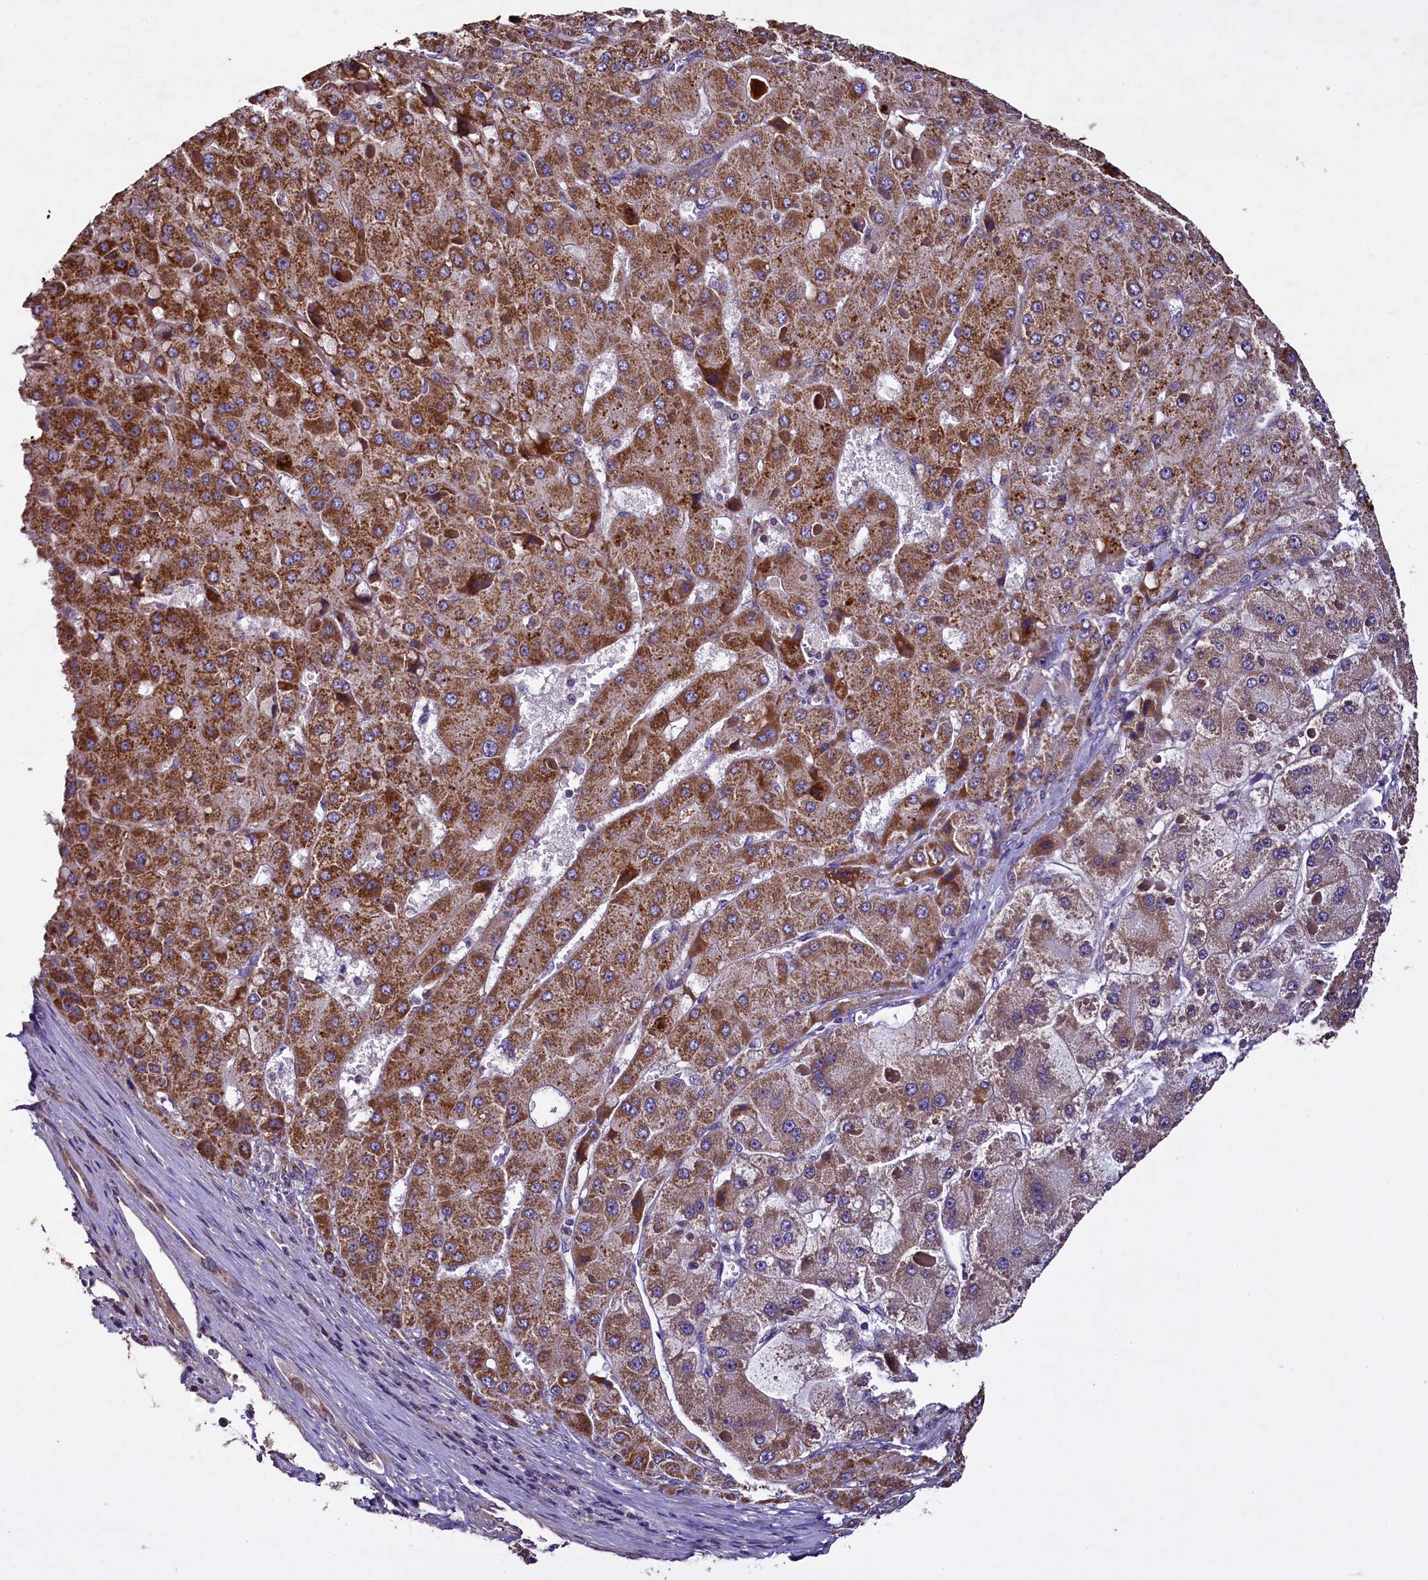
{"staining": {"intensity": "strong", "quantity": "25%-75%", "location": "cytoplasmic/membranous"}, "tissue": "liver cancer", "cell_type": "Tumor cells", "image_type": "cancer", "snomed": [{"axis": "morphology", "description": "Carcinoma, Hepatocellular, NOS"}, {"axis": "topography", "description": "Liver"}], "caption": "Immunohistochemical staining of human hepatocellular carcinoma (liver) displays high levels of strong cytoplasmic/membranous positivity in approximately 25%-75% of tumor cells.", "gene": "COQ9", "patient": {"sex": "female", "age": 73}}